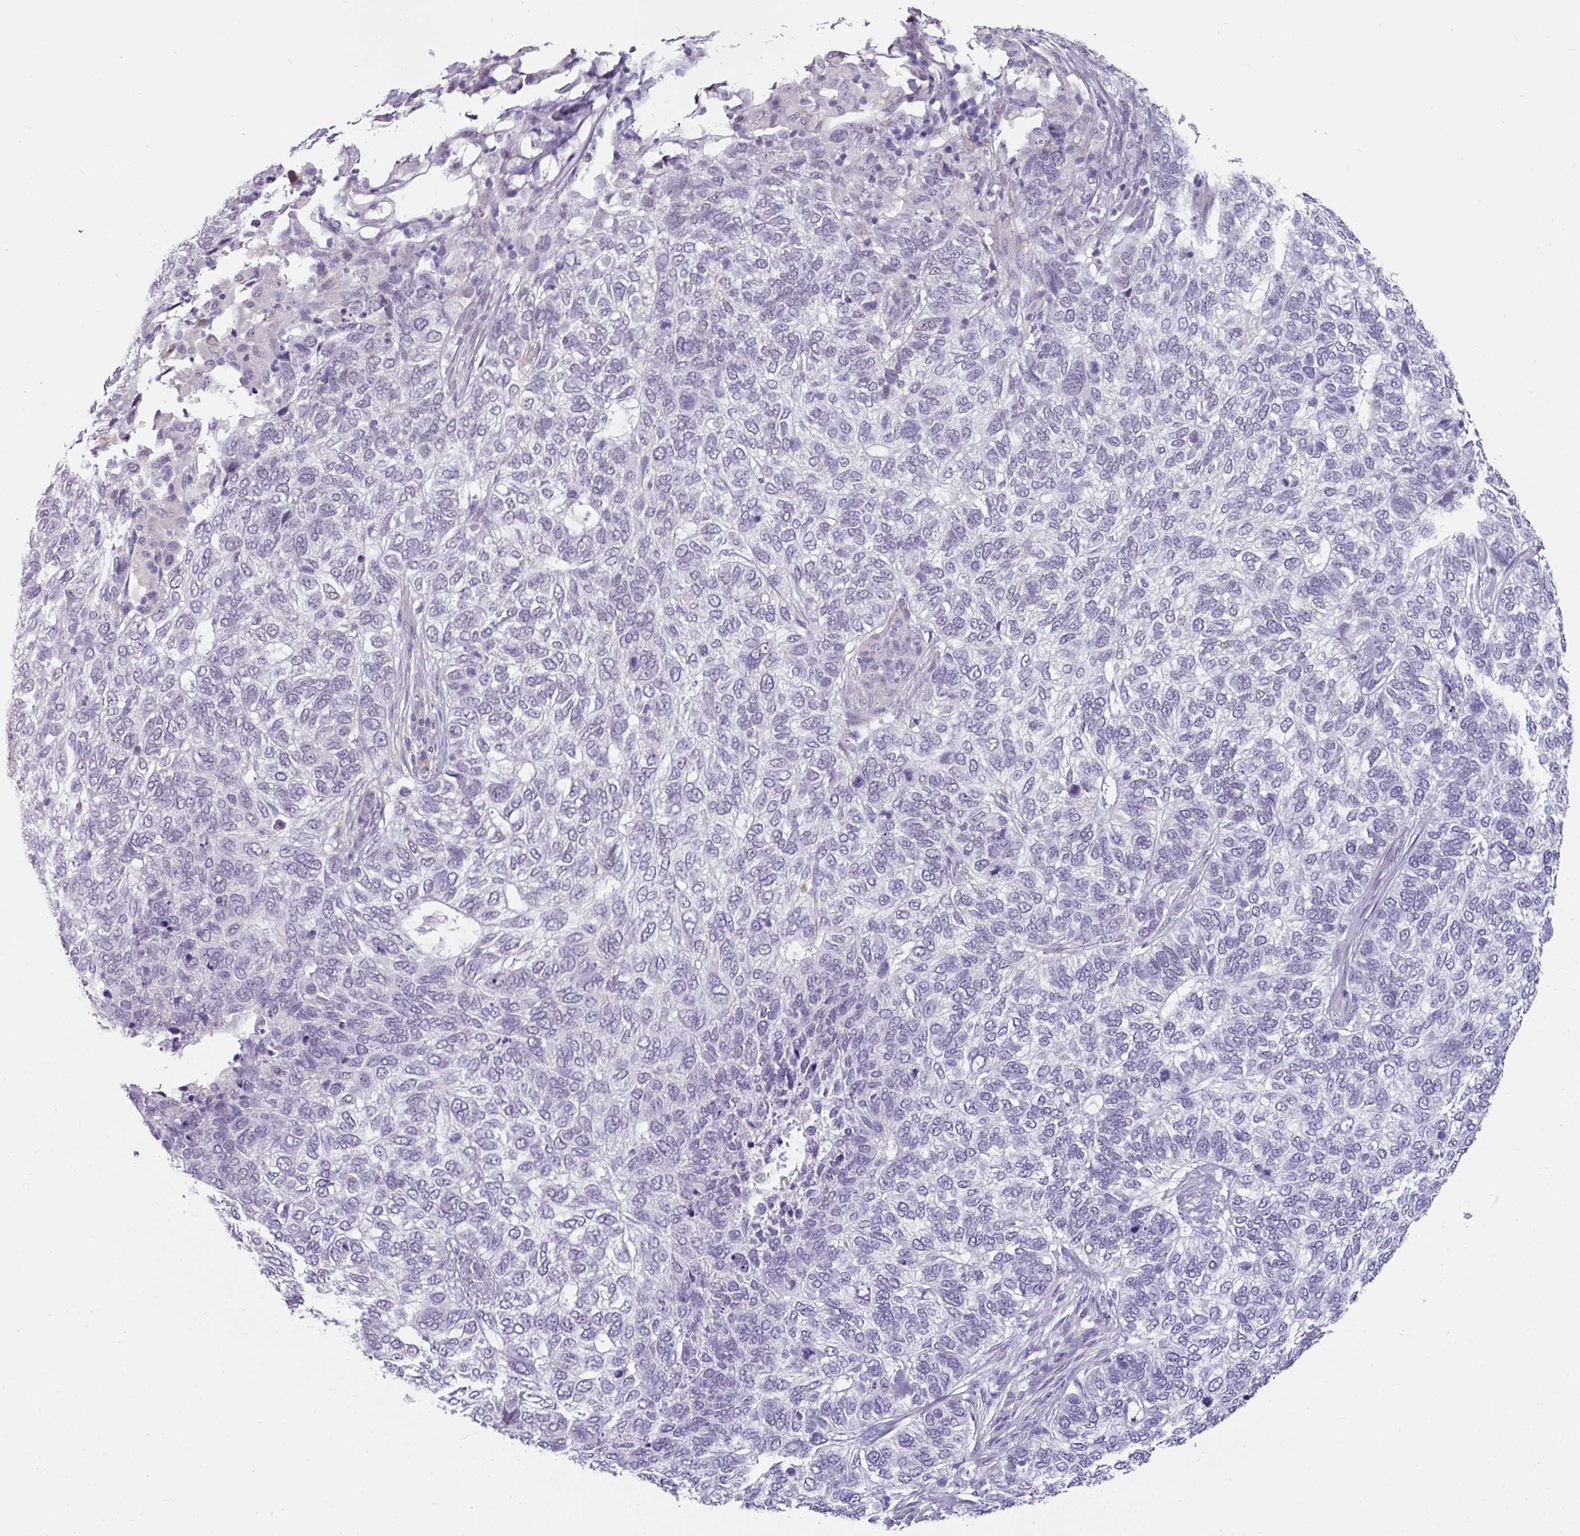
{"staining": {"intensity": "negative", "quantity": "none", "location": "none"}, "tissue": "skin cancer", "cell_type": "Tumor cells", "image_type": "cancer", "snomed": [{"axis": "morphology", "description": "Basal cell carcinoma"}, {"axis": "topography", "description": "Skin"}], "caption": "DAB (3,3'-diaminobenzidine) immunohistochemical staining of human skin cancer exhibits no significant staining in tumor cells.", "gene": "EYA3", "patient": {"sex": "female", "age": 65}}